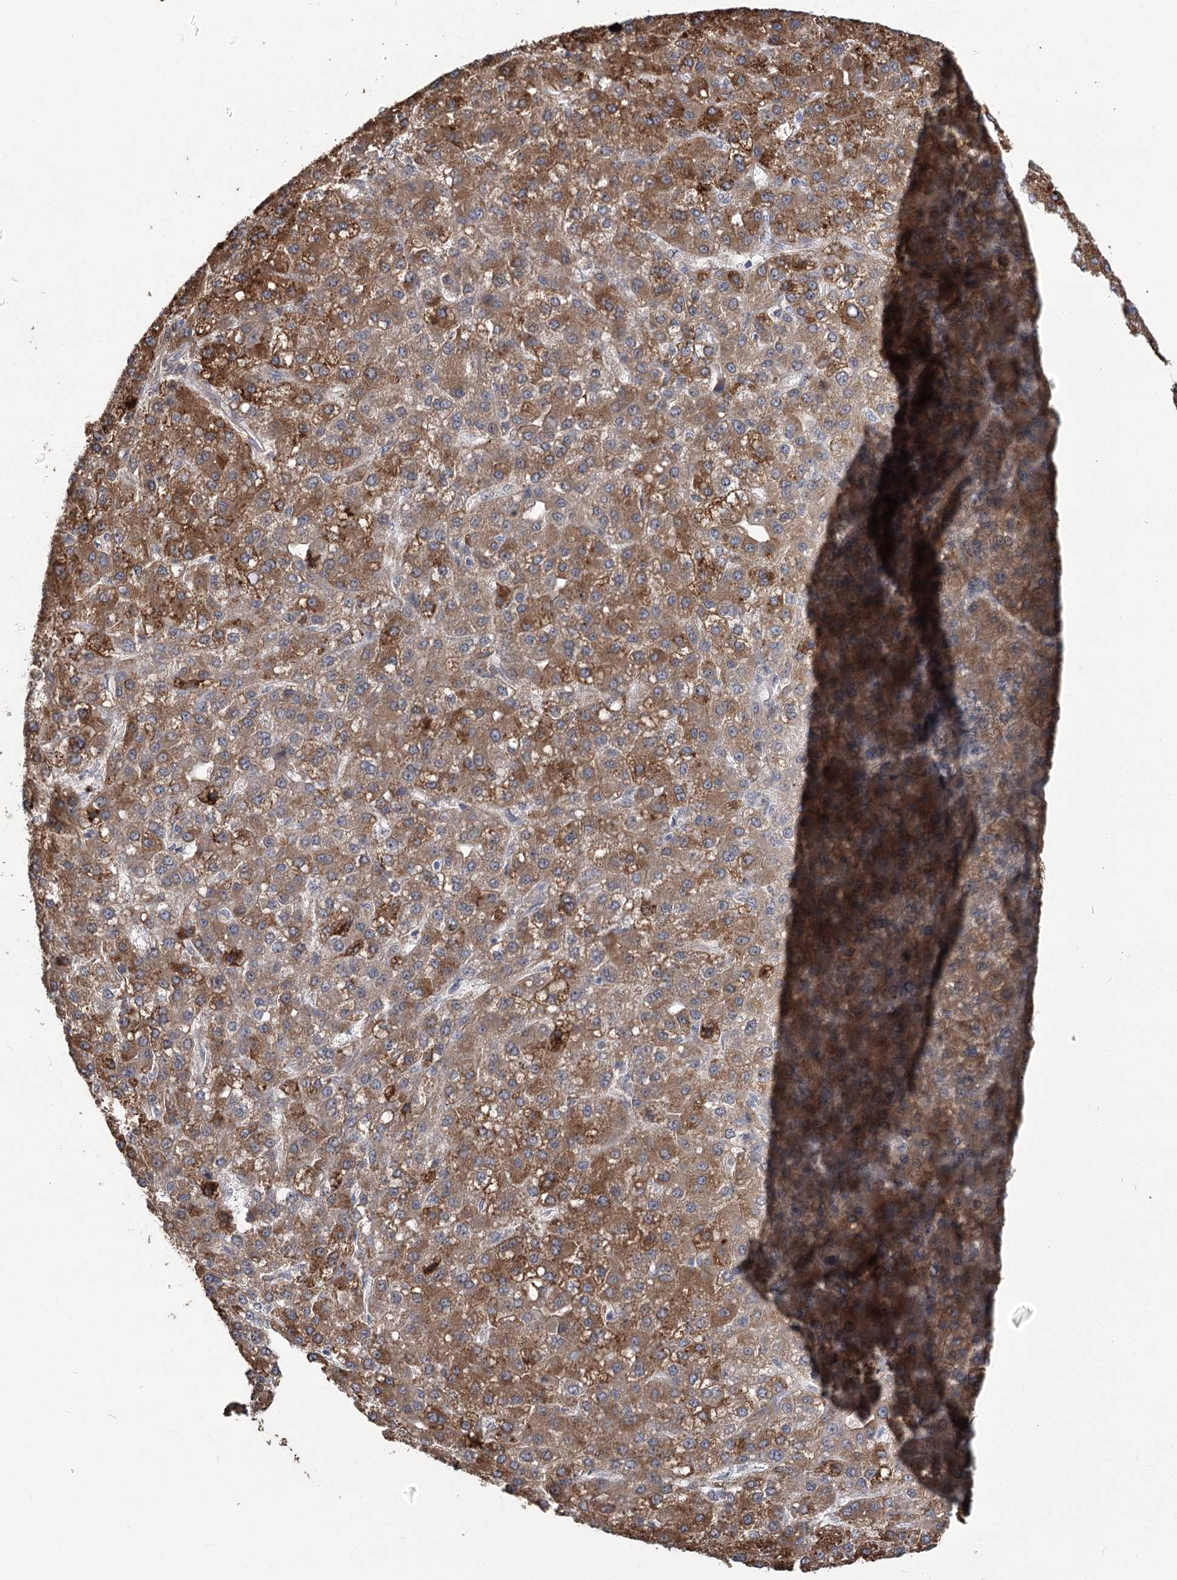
{"staining": {"intensity": "strong", "quantity": ">75%", "location": "cytoplasmic/membranous"}, "tissue": "liver cancer", "cell_type": "Tumor cells", "image_type": "cancer", "snomed": [{"axis": "morphology", "description": "Carcinoma, Hepatocellular, NOS"}, {"axis": "topography", "description": "Liver"}], "caption": "Approximately >75% of tumor cells in human liver cancer (hepatocellular carcinoma) show strong cytoplasmic/membranous protein expression as visualized by brown immunohistochemical staining.", "gene": "THAP6", "patient": {"sex": "male", "age": 67}}